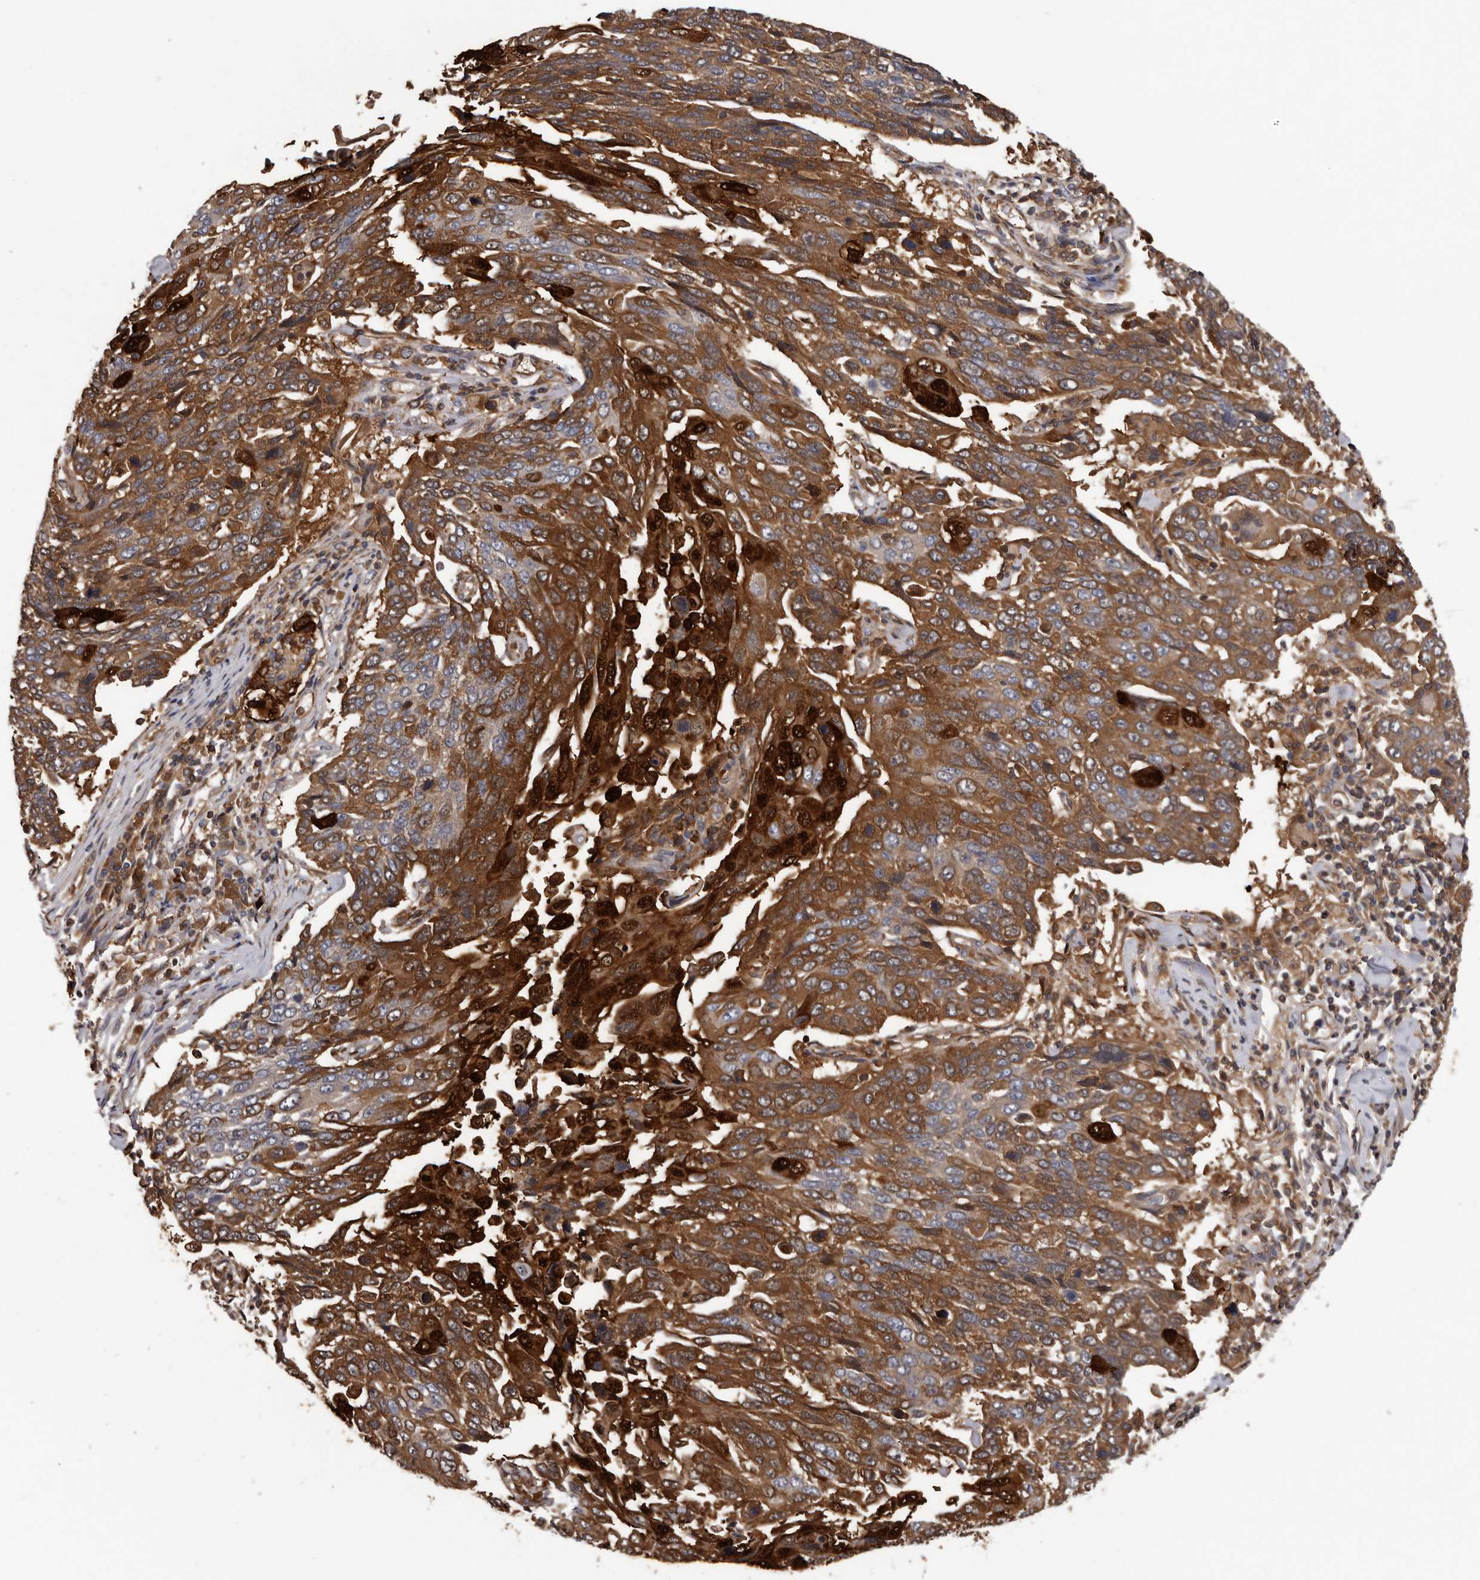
{"staining": {"intensity": "strong", "quantity": "25%-75%", "location": "cytoplasmic/membranous,nuclear"}, "tissue": "lung cancer", "cell_type": "Tumor cells", "image_type": "cancer", "snomed": [{"axis": "morphology", "description": "Squamous cell carcinoma, NOS"}, {"axis": "topography", "description": "Lung"}], "caption": "This is an image of immunohistochemistry (IHC) staining of lung cancer (squamous cell carcinoma), which shows strong staining in the cytoplasmic/membranous and nuclear of tumor cells.", "gene": "MED8", "patient": {"sex": "male", "age": 66}}